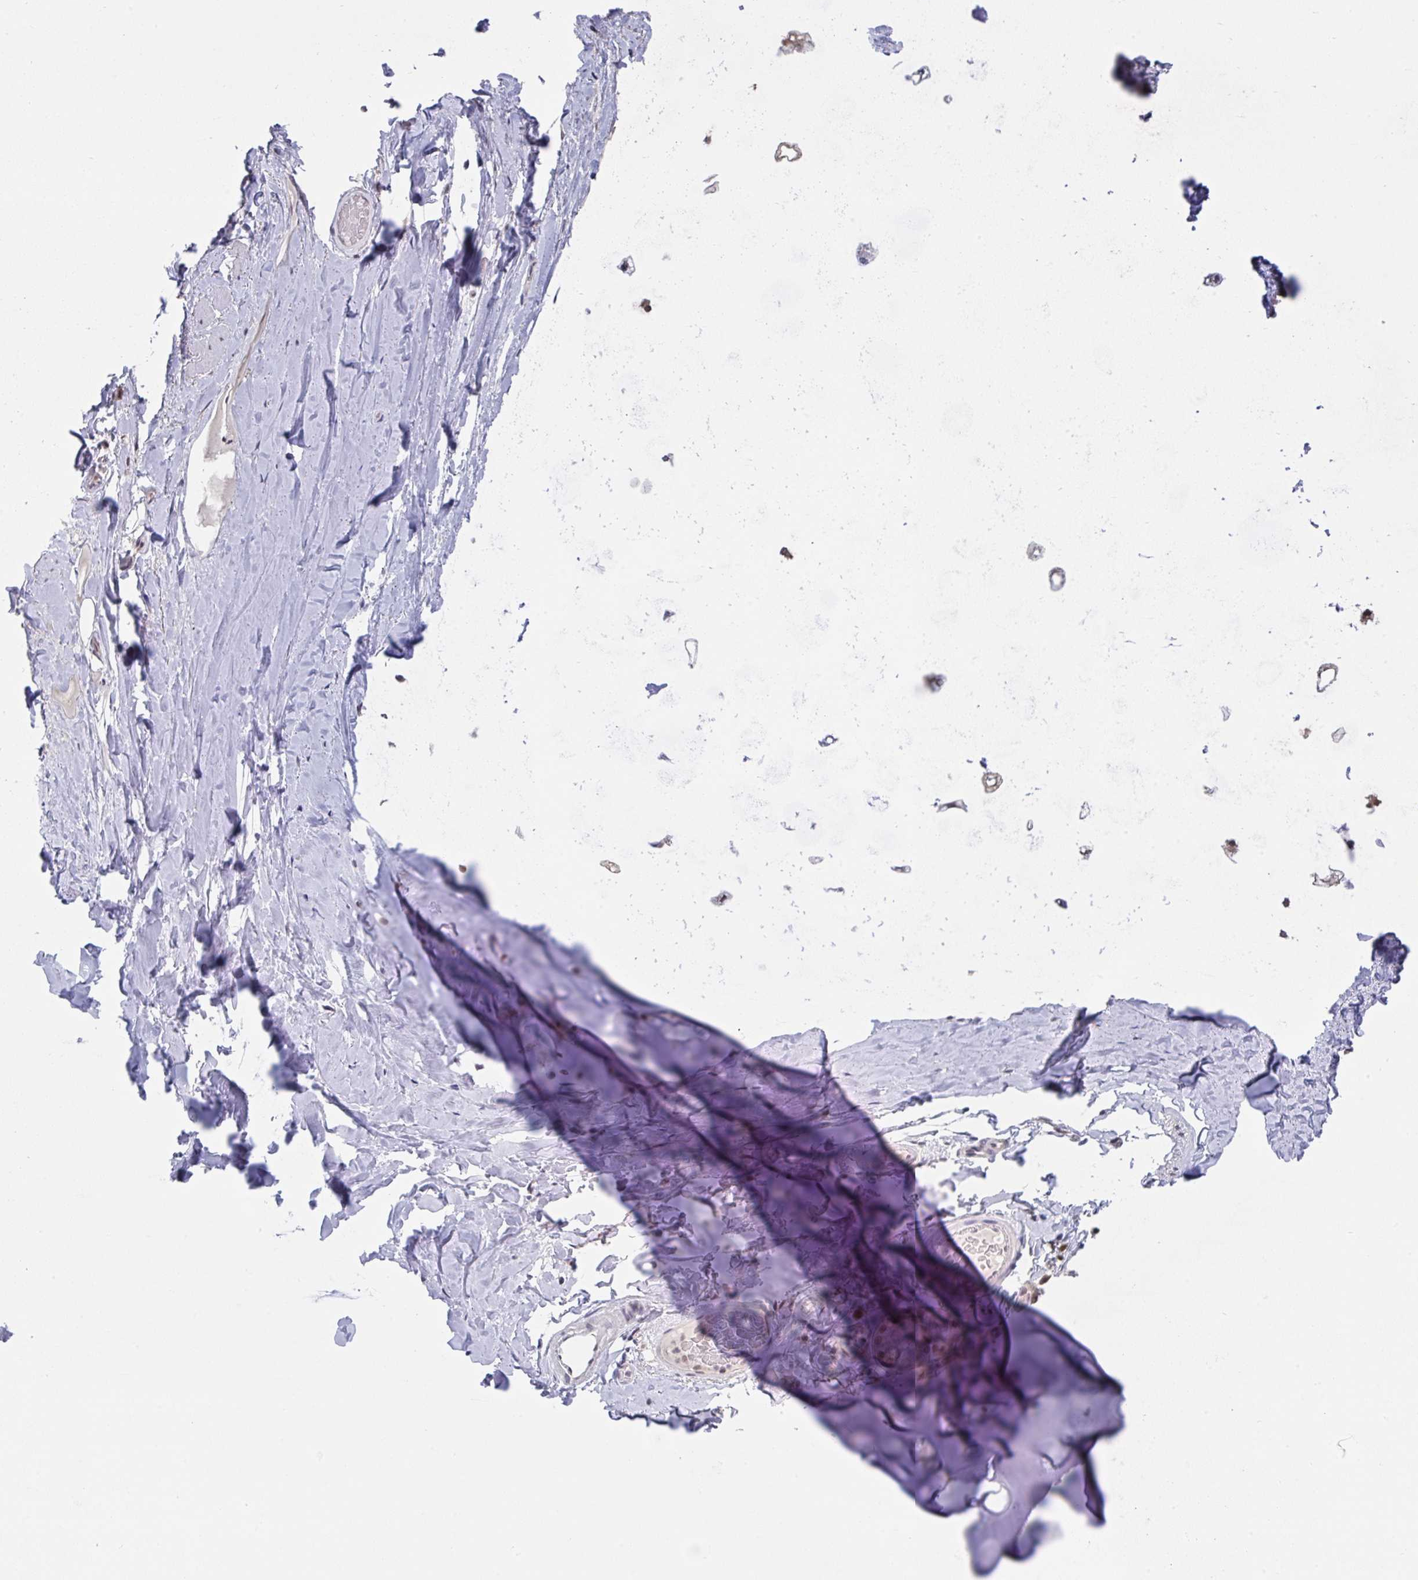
{"staining": {"intensity": "moderate", "quantity": "<25%", "location": "nuclear"}, "tissue": "adipose tissue", "cell_type": "Adipocytes", "image_type": "normal", "snomed": [{"axis": "morphology", "description": "Normal tissue, NOS"}, {"axis": "topography", "description": "Cartilage tissue"}, {"axis": "topography", "description": "Bronchus"}], "caption": "A photomicrograph of human adipose tissue stained for a protein demonstrates moderate nuclear brown staining in adipocytes.", "gene": "JMJD1C", "patient": {"sex": "male", "age": 64}}